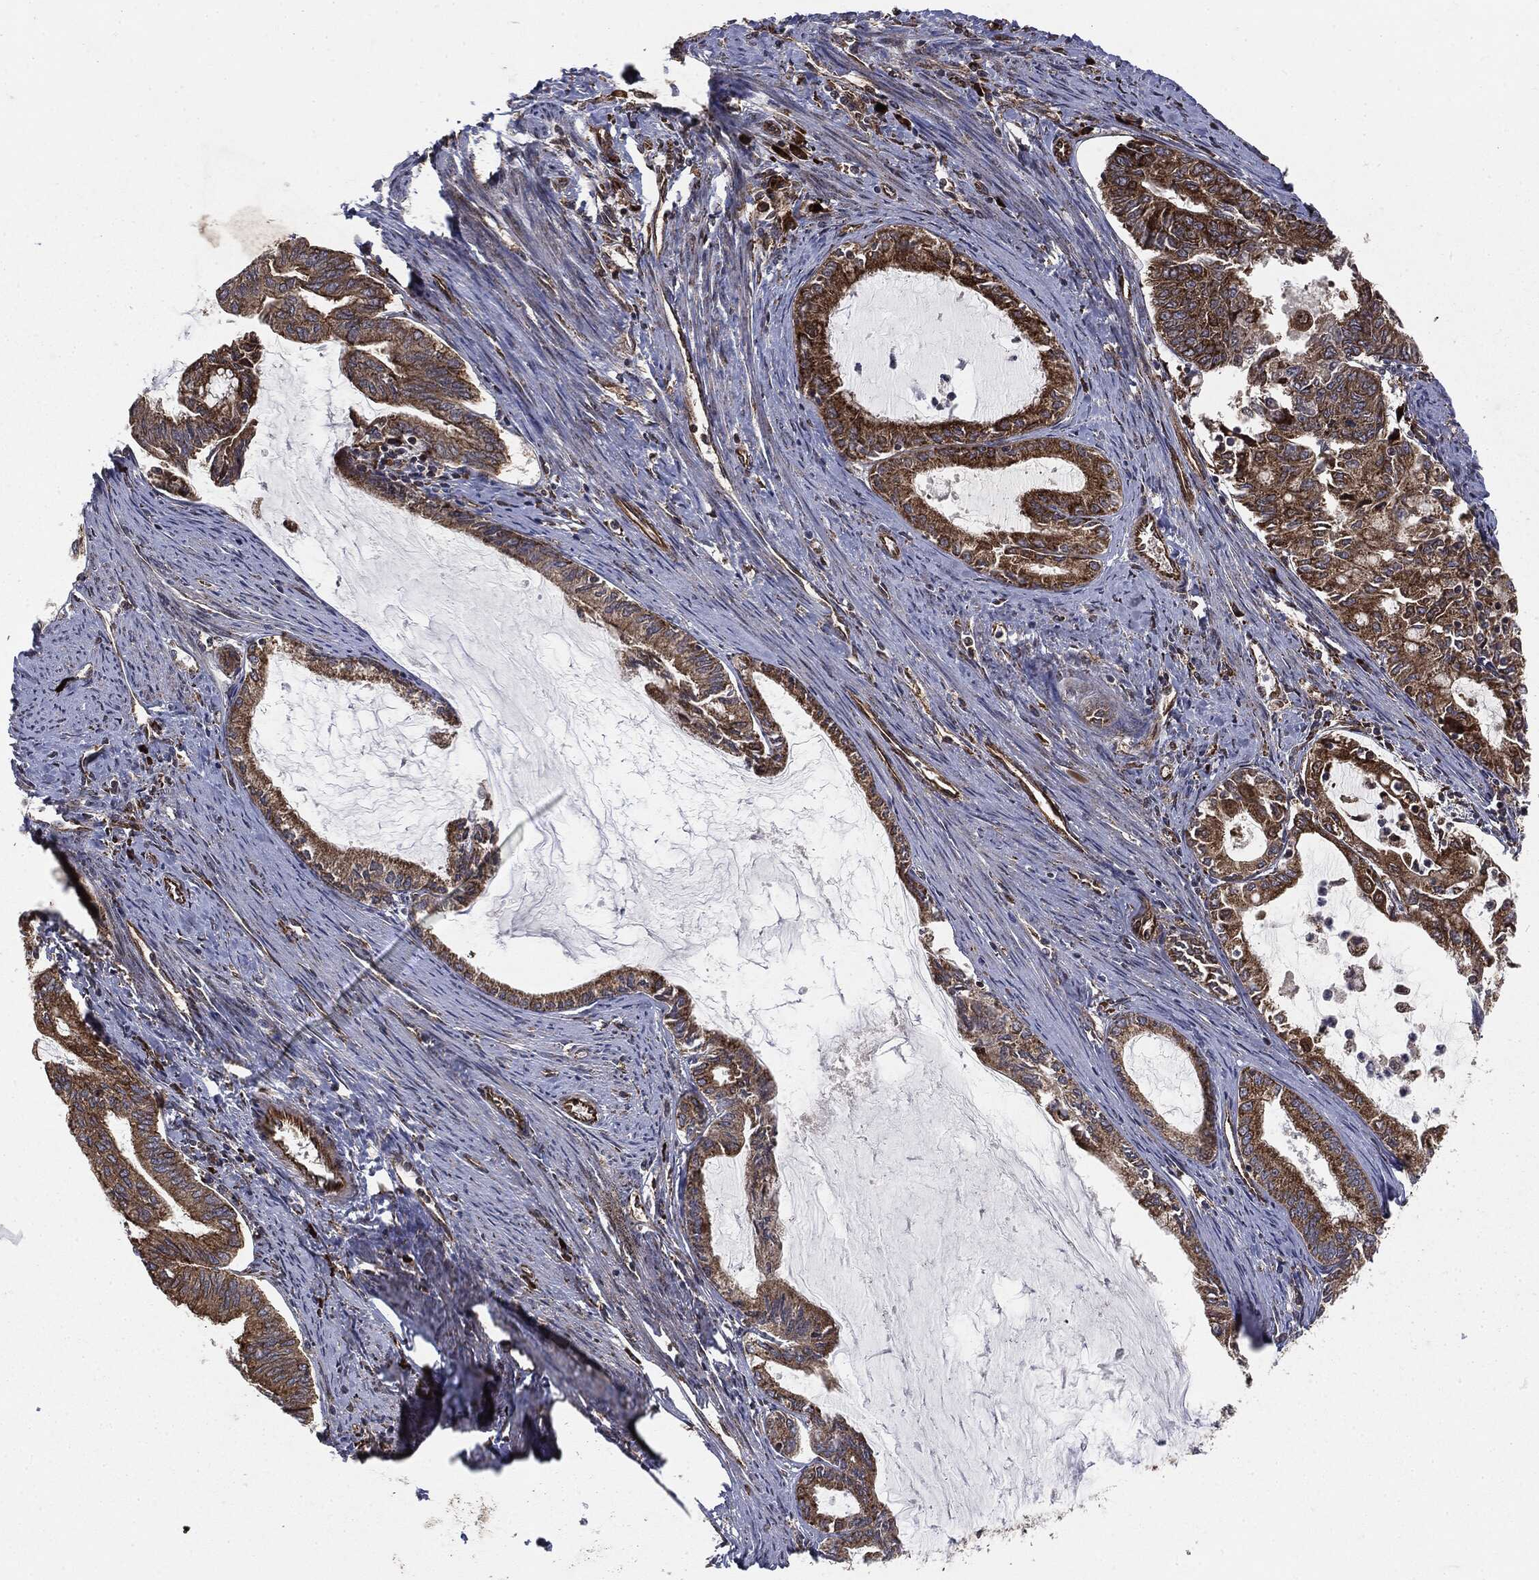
{"staining": {"intensity": "strong", "quantity": ">75%", "location": "cytoplasmic/membranous"}, "tissue": "endometrial cancer", "cell_type": "Tumor cells", "image_type": "cancer", "snomed": [{"axis": "morphology", "description": "Adenocarcinoma, NOS"}, {"axis": "topography", "description": "Endometrium"}], "caption": "Endometrial adenocarcinoma stained with IHC reveals strong cytoplasmic/membranous expression in about >75% of tumor cells.", "gene": "CYLD", "patient": {"sex": "female", "age": 86}}